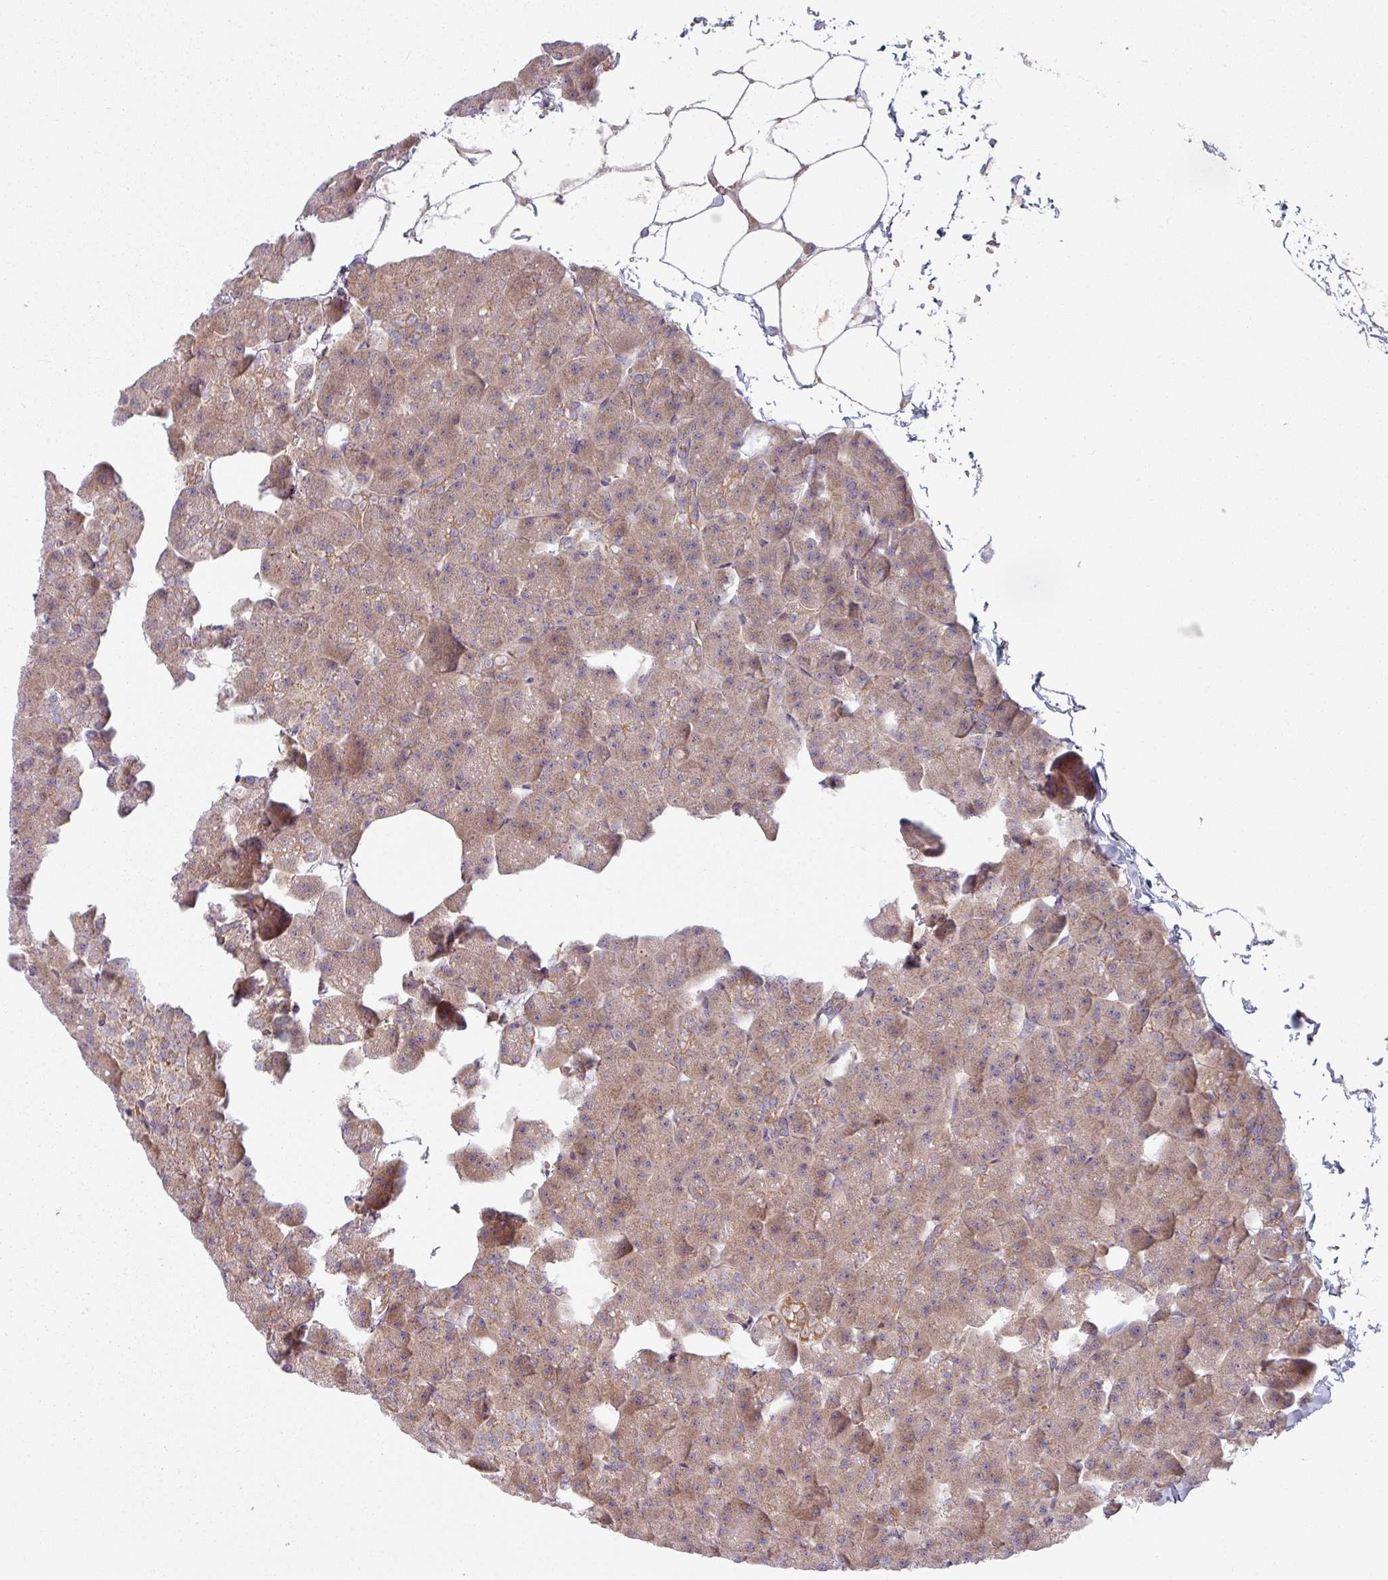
{"staining": {"intensity": "moderate", "quantity": ">75%", "location": "cytoplasmic/membranous"}, "tissue": "pancreas", "cell_type": "Exocrine glandular cells", "image_type": "normal", "snomed": [{"axis": "morphology", "description": "Normal tissue, NOS"}, {"axis": "topography", "description": "Pancreas"}], "caption": "Exocrine glandular cells display medium levels of moderate cytoplasmic/membranous staining in approximately >75% of cells in unremarkable pancreas.", "gene": "PLEKHJ1", "patient": {"sex": "male", "age": 35}}